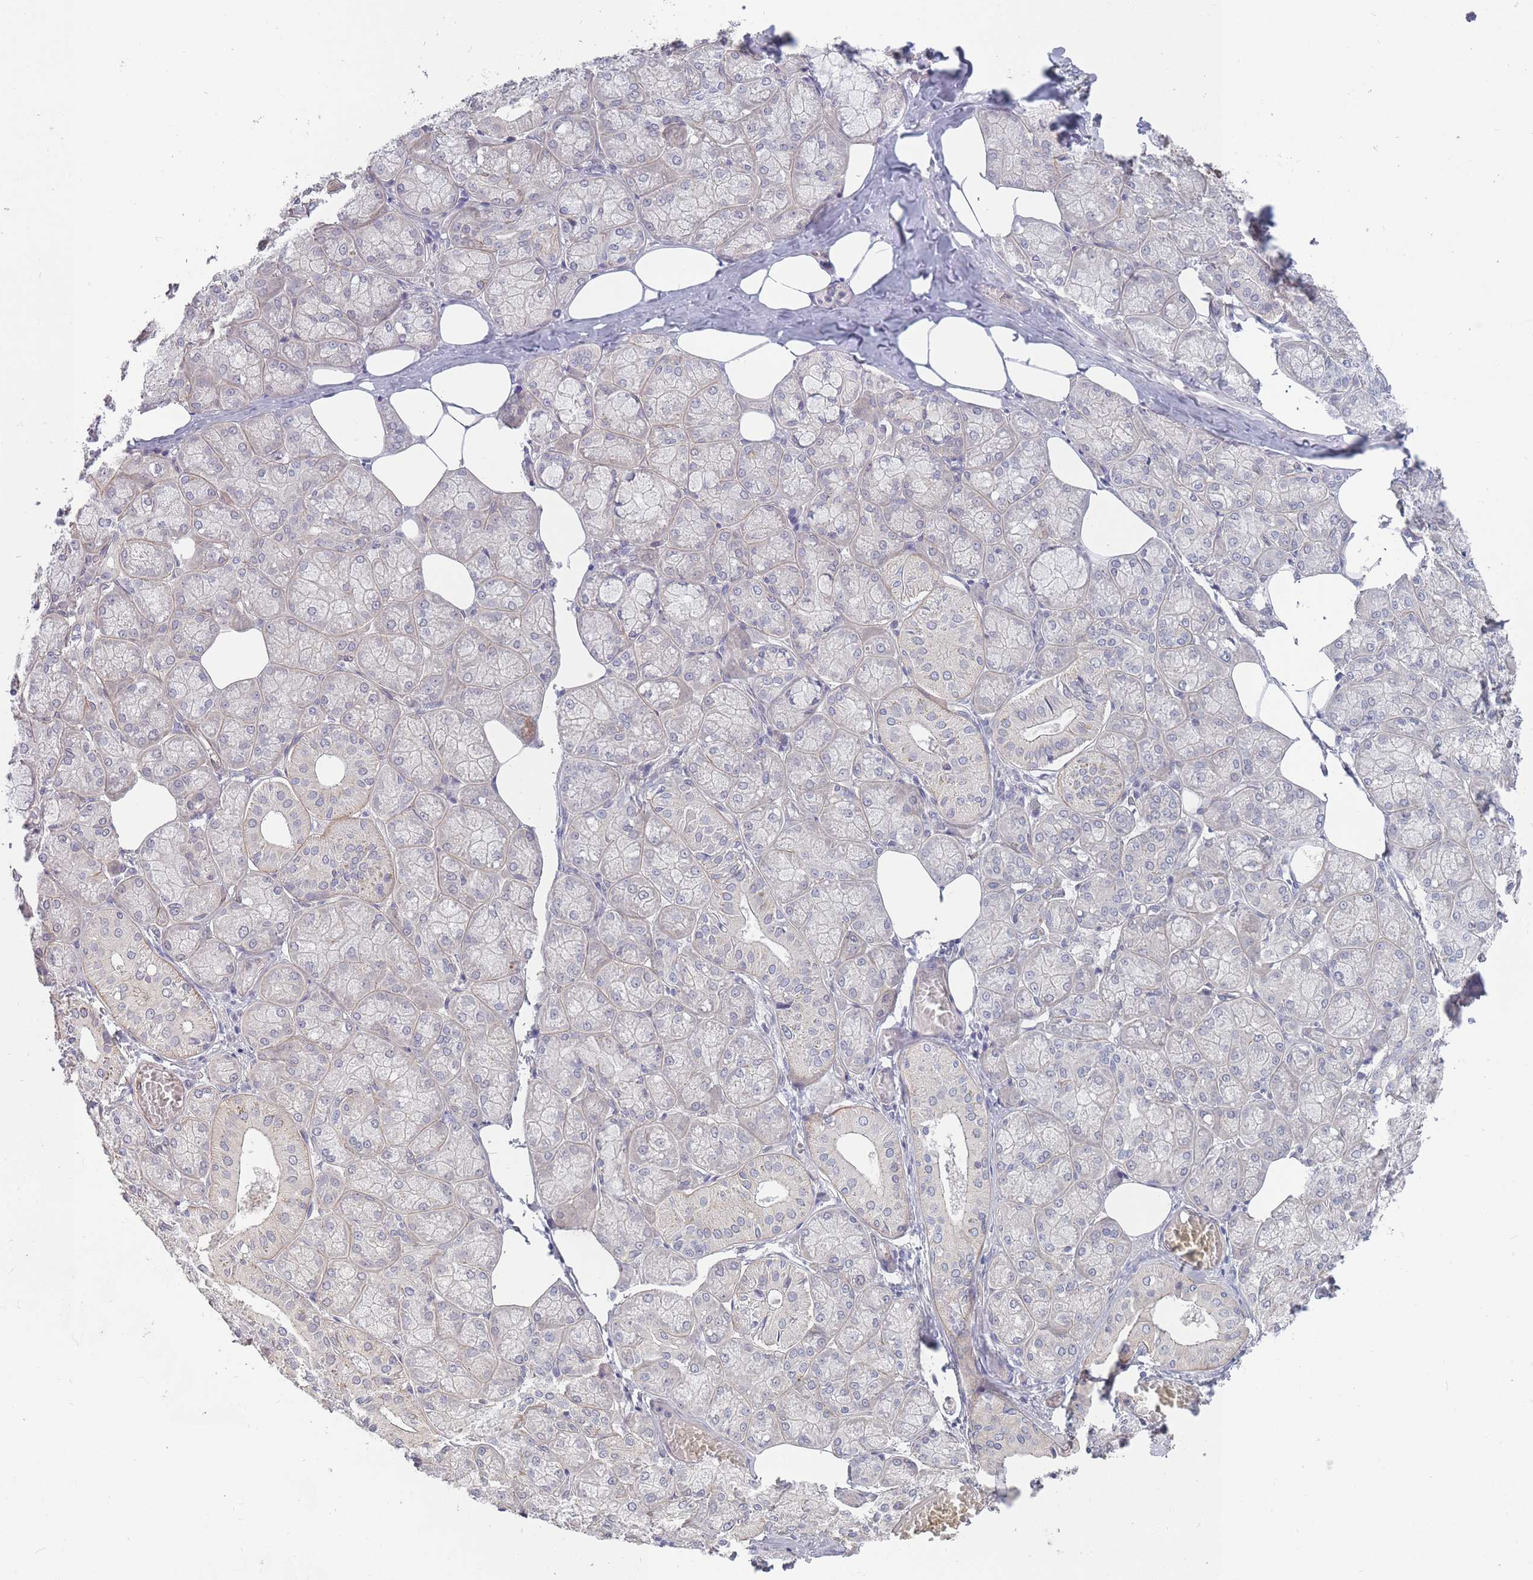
{"staining": {"intensity": "weak", "quantity": "25%-75%", "location": "cytoplasmic/membranous"}, "tissue": "salivary gland", "cell_type": "Glandular cells", "image_type": "normal", "snomed": [{"axis": "morphology", "description": "Normal tissue, NOS"}, {"axis": "topography", "description": "Salivary gland"}], "caption": "Immunohistochemistry of benign human salivary gland reveals low levels of weak cytoplasmic/membranous staining in approximately 25%-75% of glandular cells.", "gene": "SLC1A6", "patient": {"sex": "male", "age": 74}}